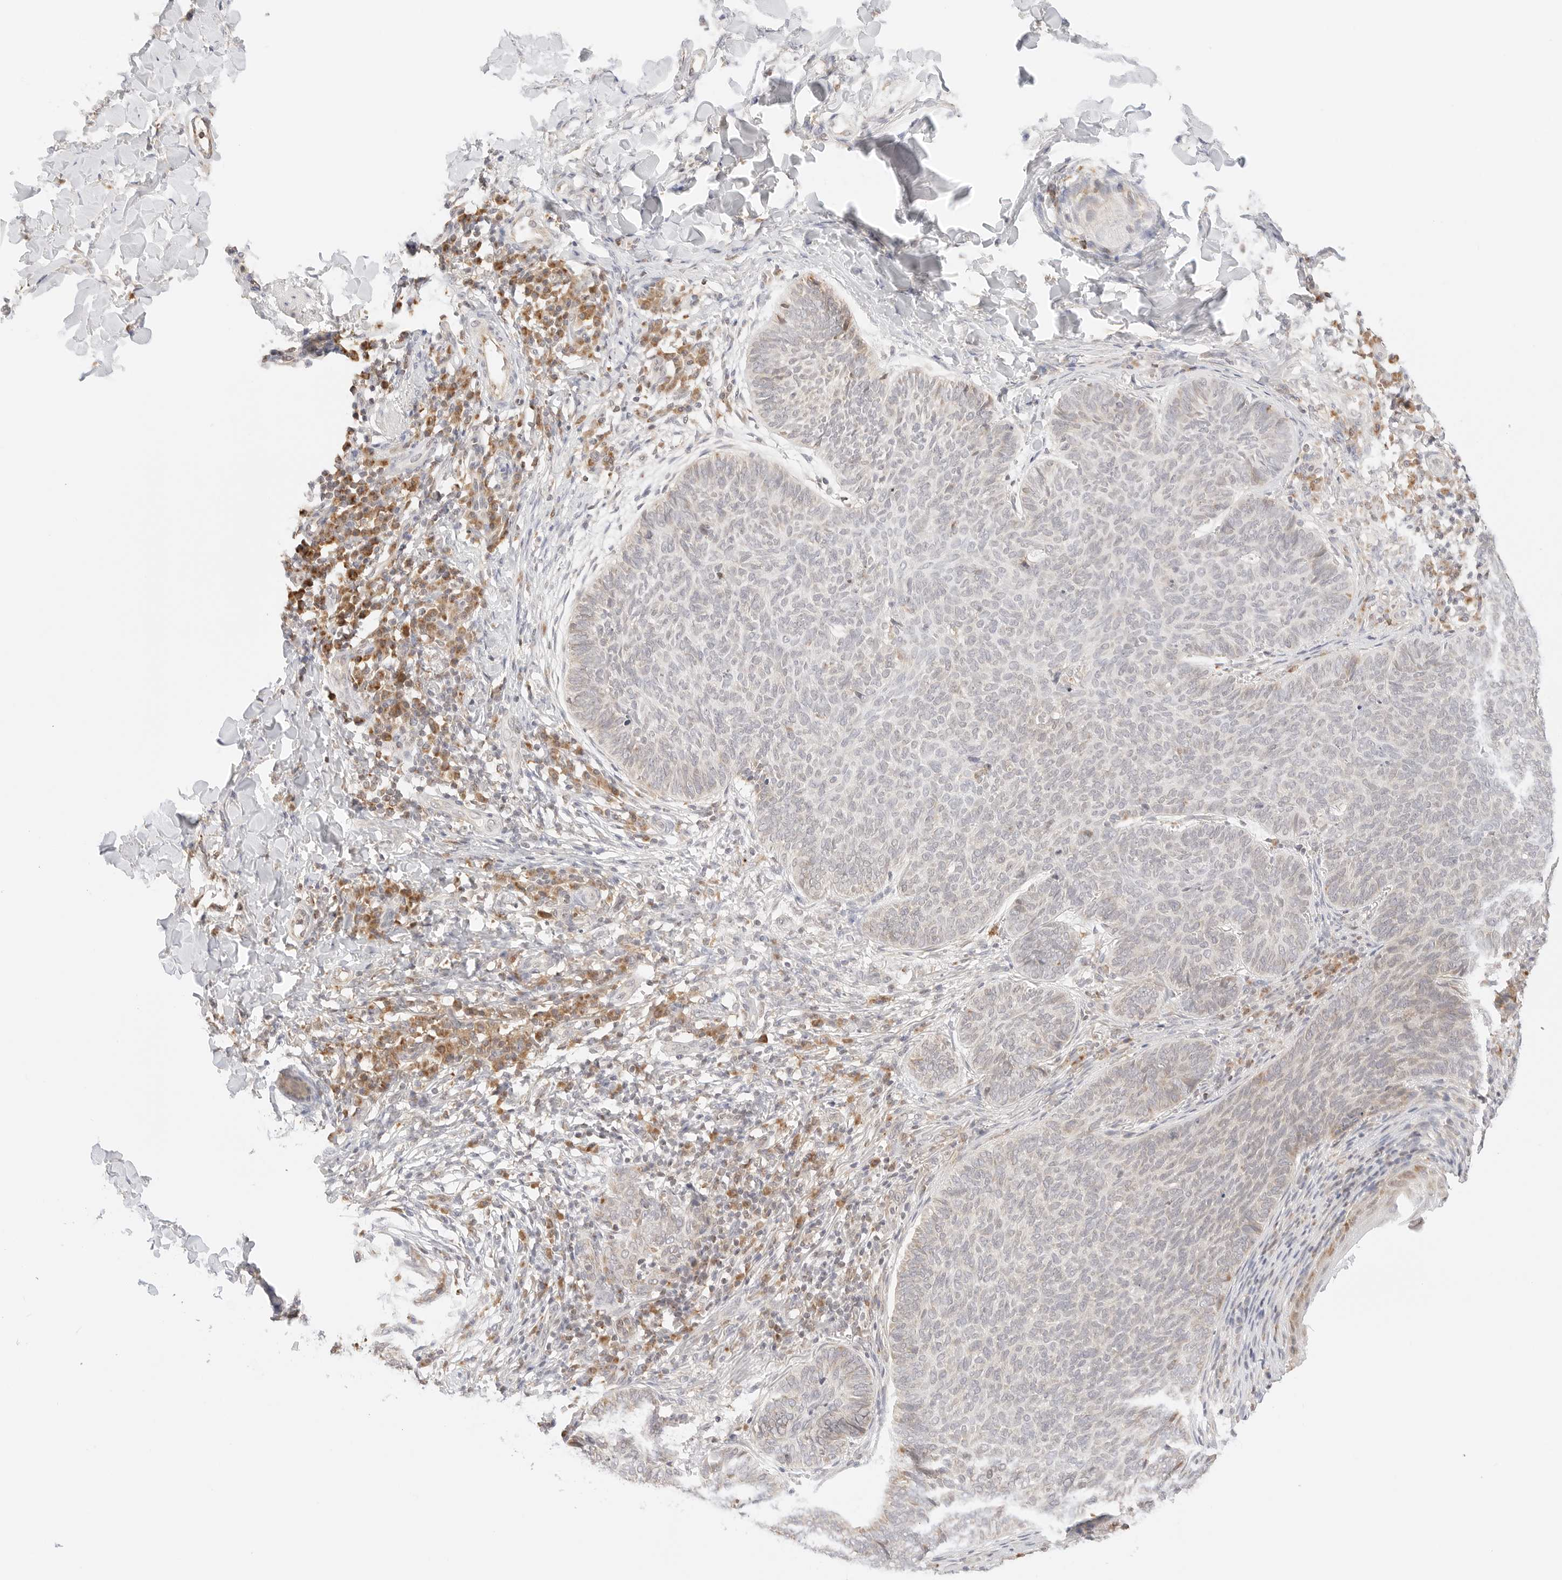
{"staining": {"intensity": "weak", "quantity": "<25%", "location": "cytoplasmic/membranous"}, "tissue": "skin cancer", "cell_type": "Tumor cells", "image_type": "cancer", "snomed": [{"axis": "morphology", "description": "Normal tissue, NOS"}, {"axis": "morphology", "description": "Basal cell carcinoma"}, {"axis": "topography", "description": "Skin"}], "caption": "This is an immunohistochemistry image of basal cell carcinoma (skin). There is no positivity in tumor cells.", "gene": "ERO1B", "patient": {"sex": "male", "age": 50}}